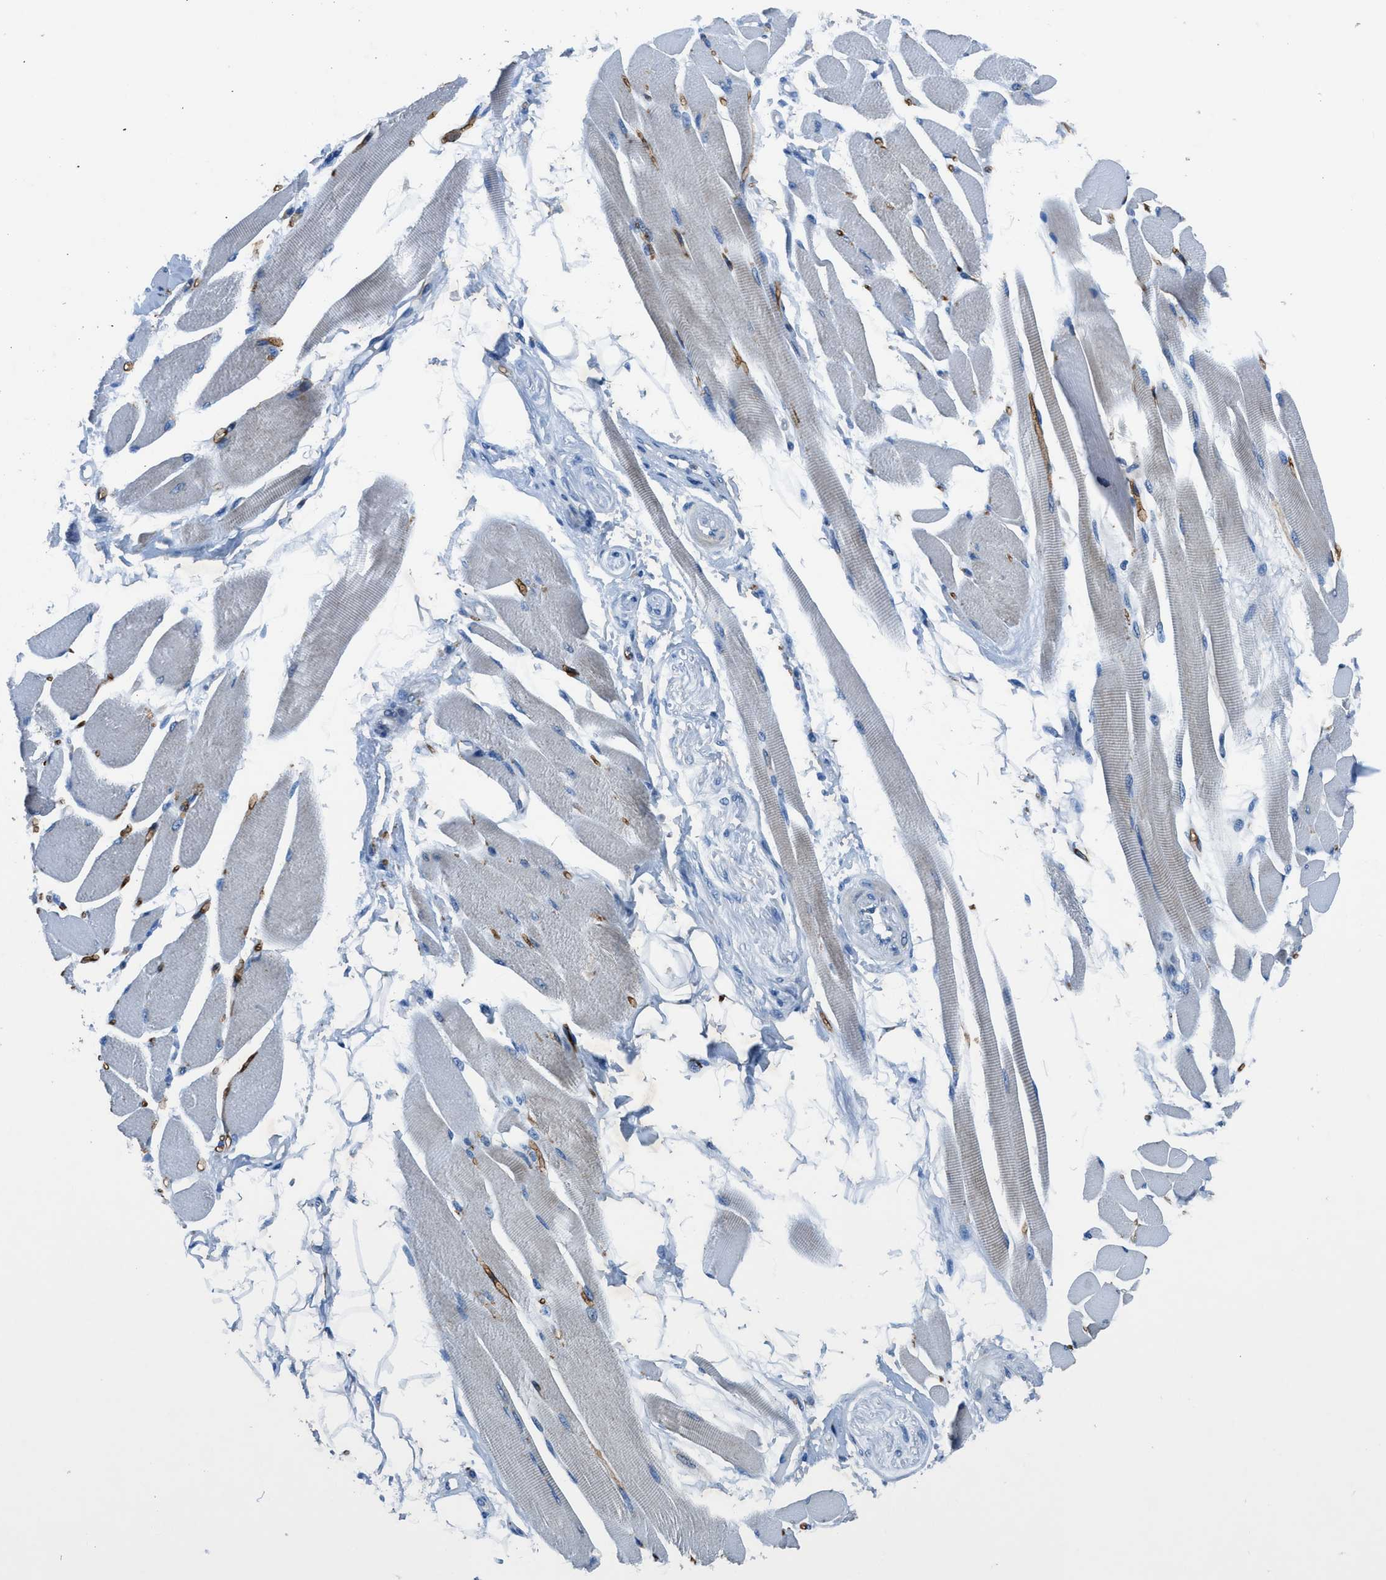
{"staining": {"intensity": "negative", "quantity": "none", "location": "none"}, "tissue": "skeletal muscle", "cell_type": "Myocytes", "image_type": "normal", "snomed": [{"axis": "morphology", "description": "Normal tissue, NOS"}, {"axis": "topography", "description": "Skeletal muscle"}, {"axis": "topography", "description": "Peripheral nerve tissue"}], "caption": "Immunohistochemistry (IHC) of unremarkable skeletal muscle exhibits no staining in myocytes.", "gene": "PGR", "patient": {"sex": "female", "age": 84}}